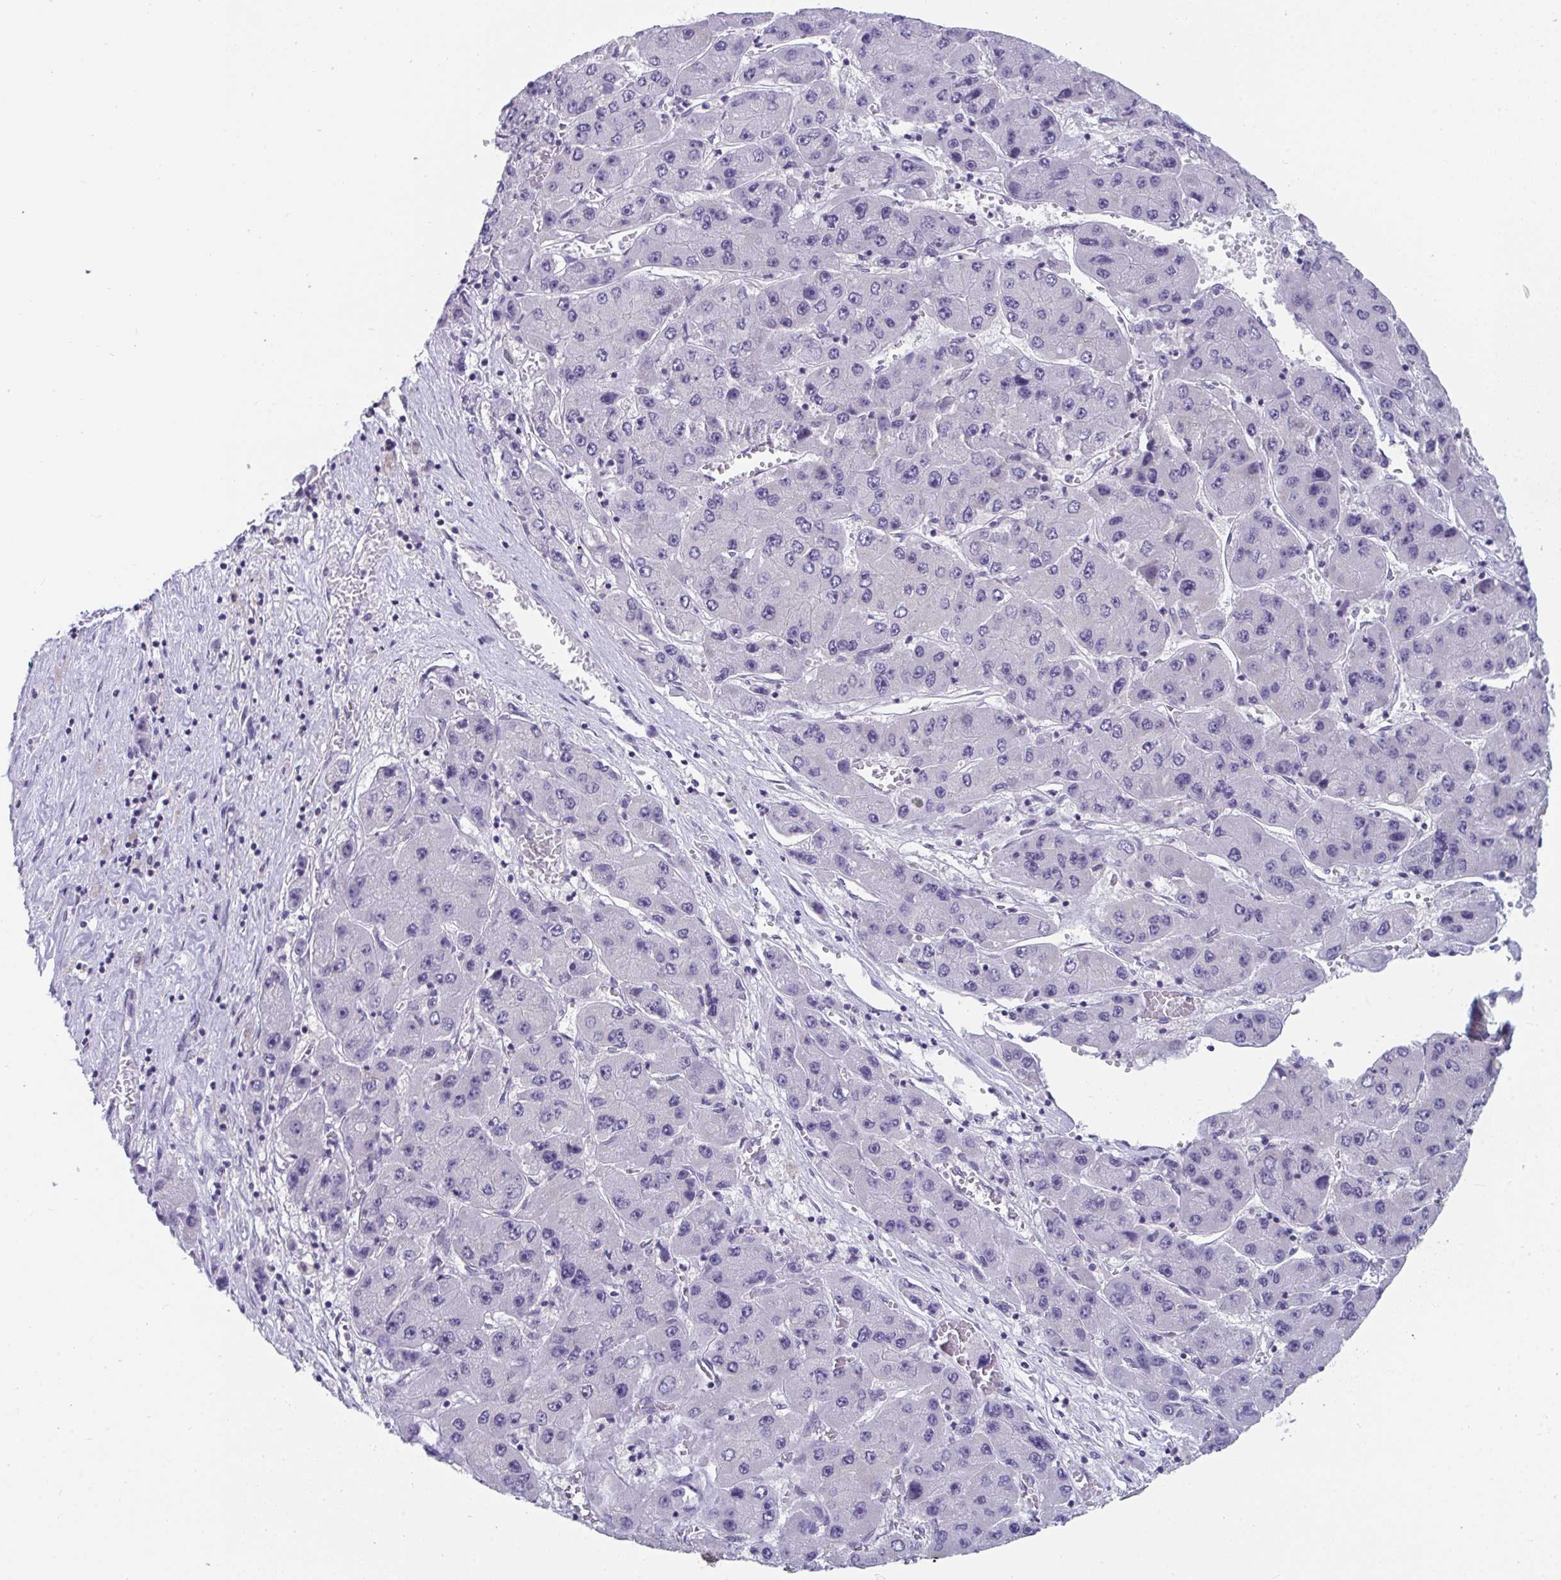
{"staining": {"intensity": "negative", "quantity": "none", "location": "none"}, "tissue": "liver cancer", "cell_type": "Tumor cells", "image_type": "cancer", "snomed": [{"axis": "morphology", "description": "Carcinoma, Hepatocellular, NOS"}, {"axis": "topography", "description": "Liver"}], "caption": "Micrograph shows no protein expression in tumor cells of liver cancer (hepatocellular carcinoma) tissue.", "gene": "BMAL2", "patient": {"sex": "female", "age": 61}}